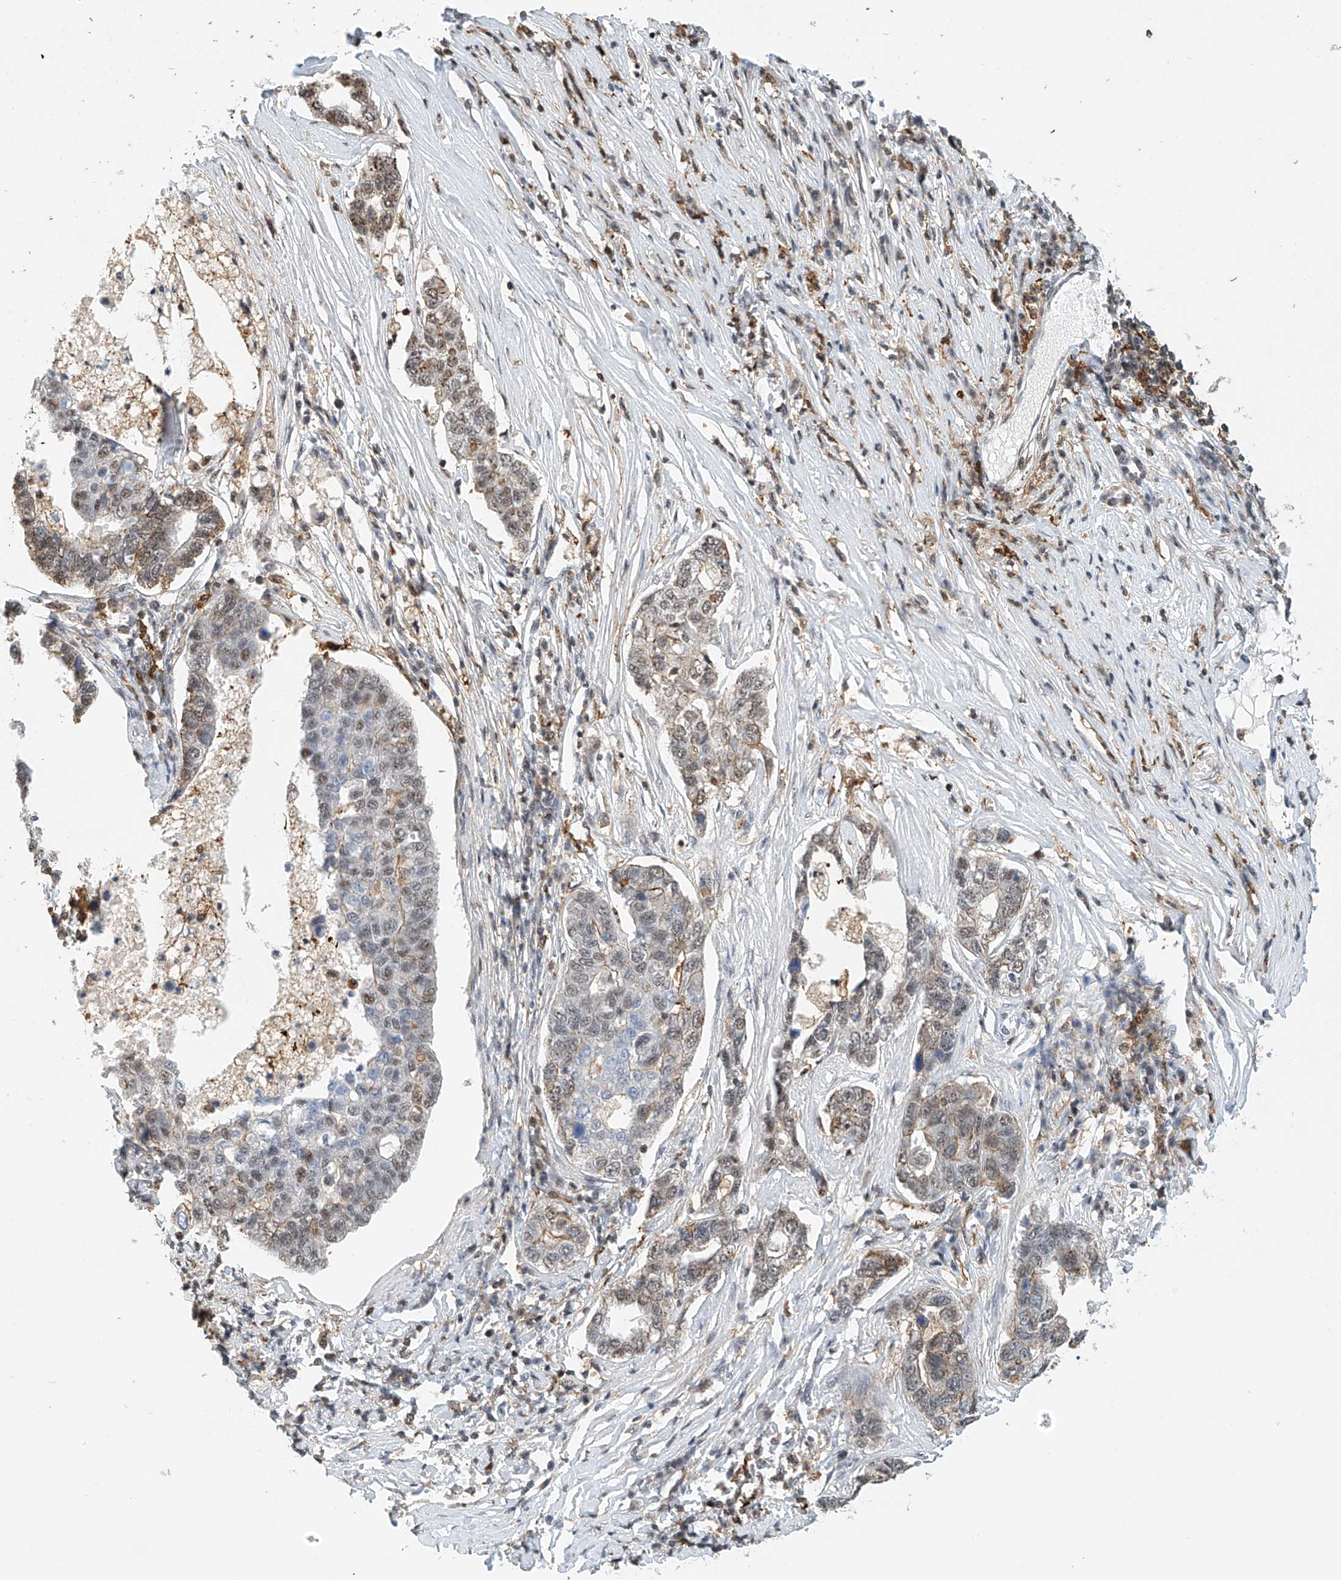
{"staining": {"intensity": "weak", "quantity": "<25%", "location": "cytoplasmic/membranous,nuclear"}, "tissue": "pancreatic cancer", "cell_type": "Tumor cells", "image_type": "cancer", "snomed": [{"axis": "morphology", "description": "Adenocarcinoma, NOS"}, {"axis": "topography", "description": "Pancreas"}], "caption": "DAB immunohistochemical staining of human pancreatic adenocarcinoma shows no significant expression in tumor cells.", "gene": "MICAL1", "patient": {"sex": "female", "age": 61}}